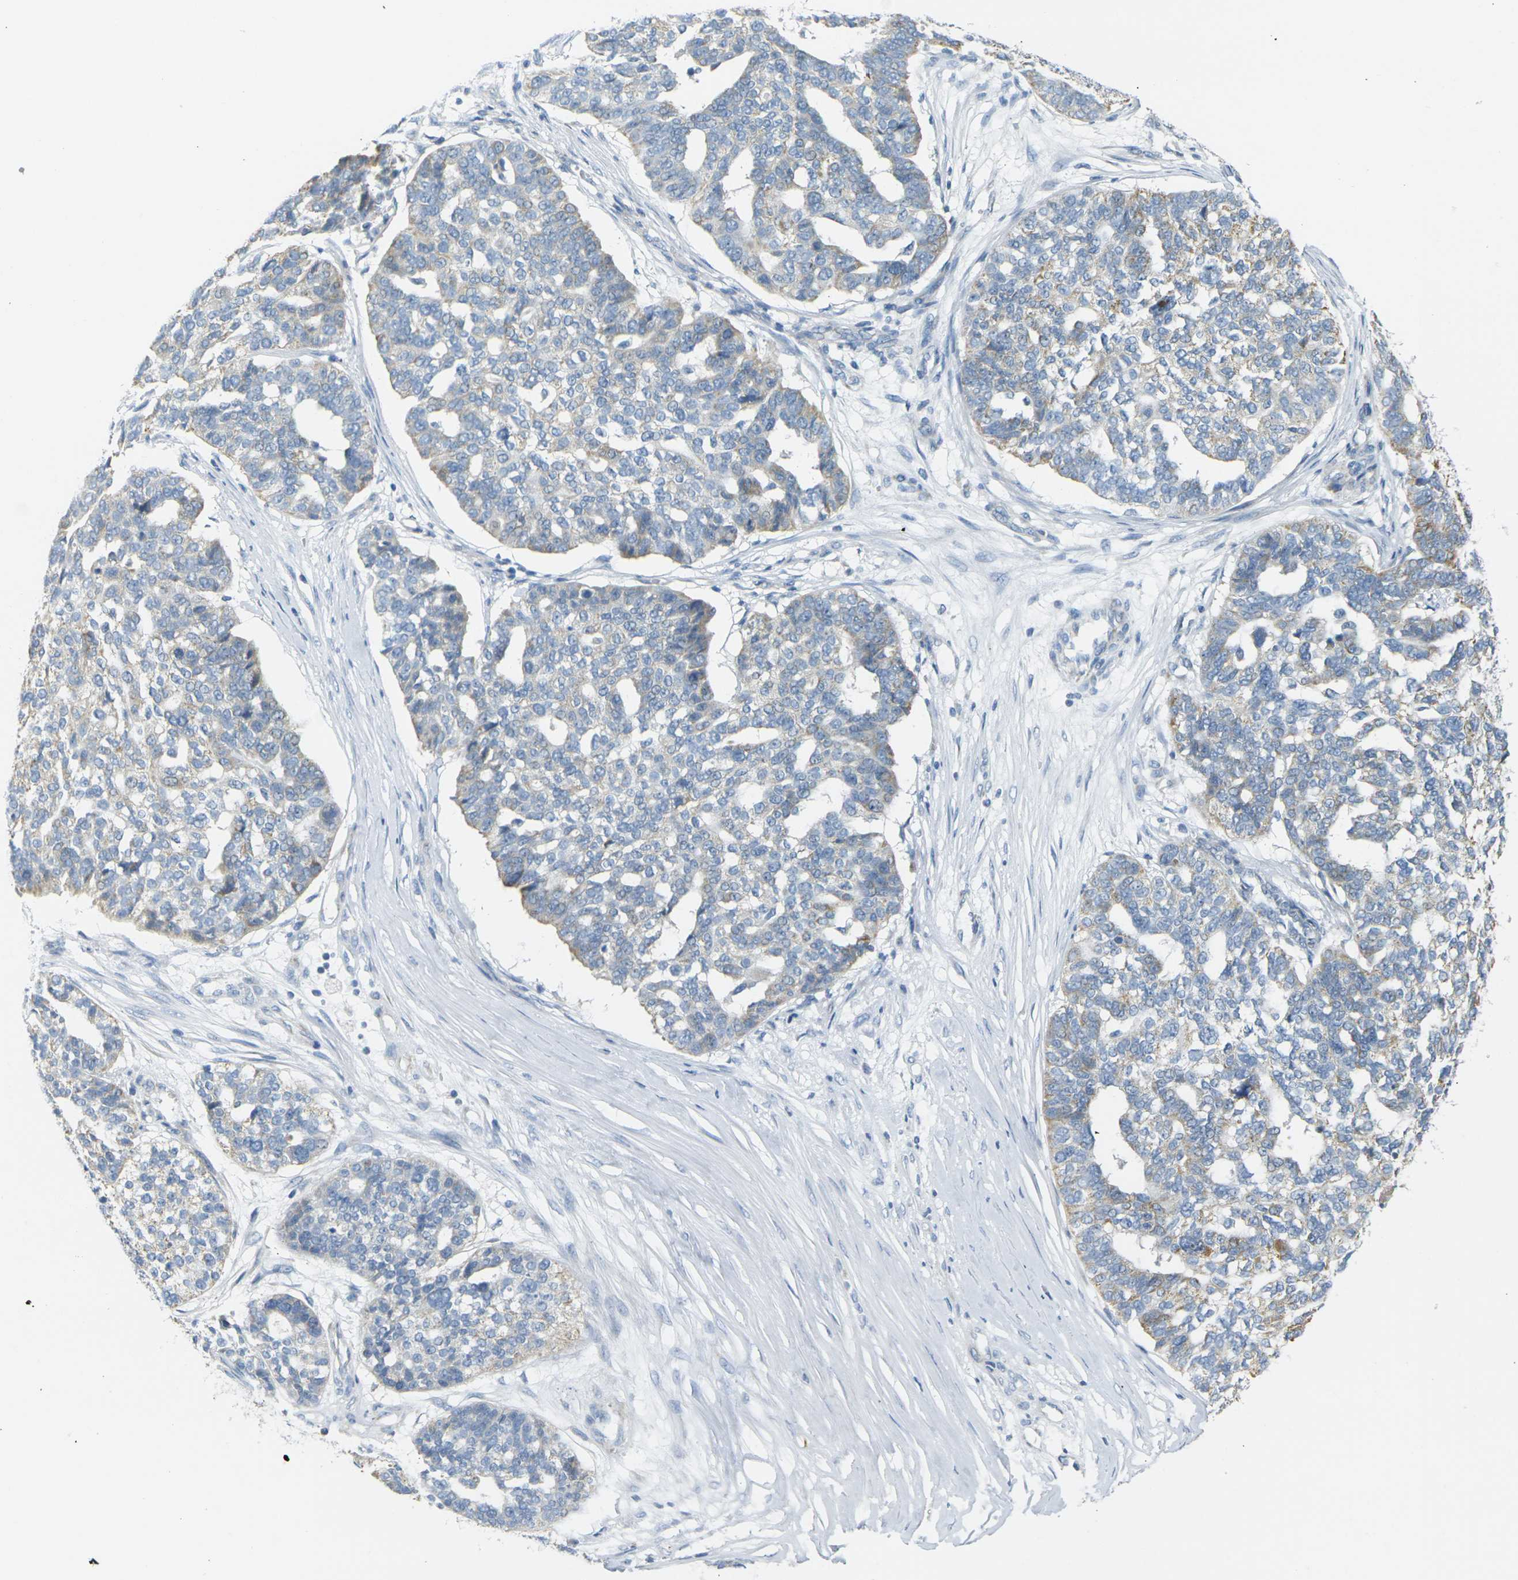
{"staining": {"intensity": "weak", "quantity": "<25%", "location": "cytoplasmic/membranous"}, "tissue": "ovarian cancer", "cell_type": "Tumor cells", "image_type": "cancer", "snomed": [{"axis": "morphology", "description": "Cystadenocarcinoma, serous, NOS"}, {"axis": "topography", "description": "Ovary"}], "caption": "A high-resolution photomicrograph shows immunohistochemistry (IHC) staining of ovarian cancer (serous cystadenocarcinoma), which reveals no significant expression in tumor cells.", "gene": "PARD6B", "patient": {"sex": "female", "age": 59}}